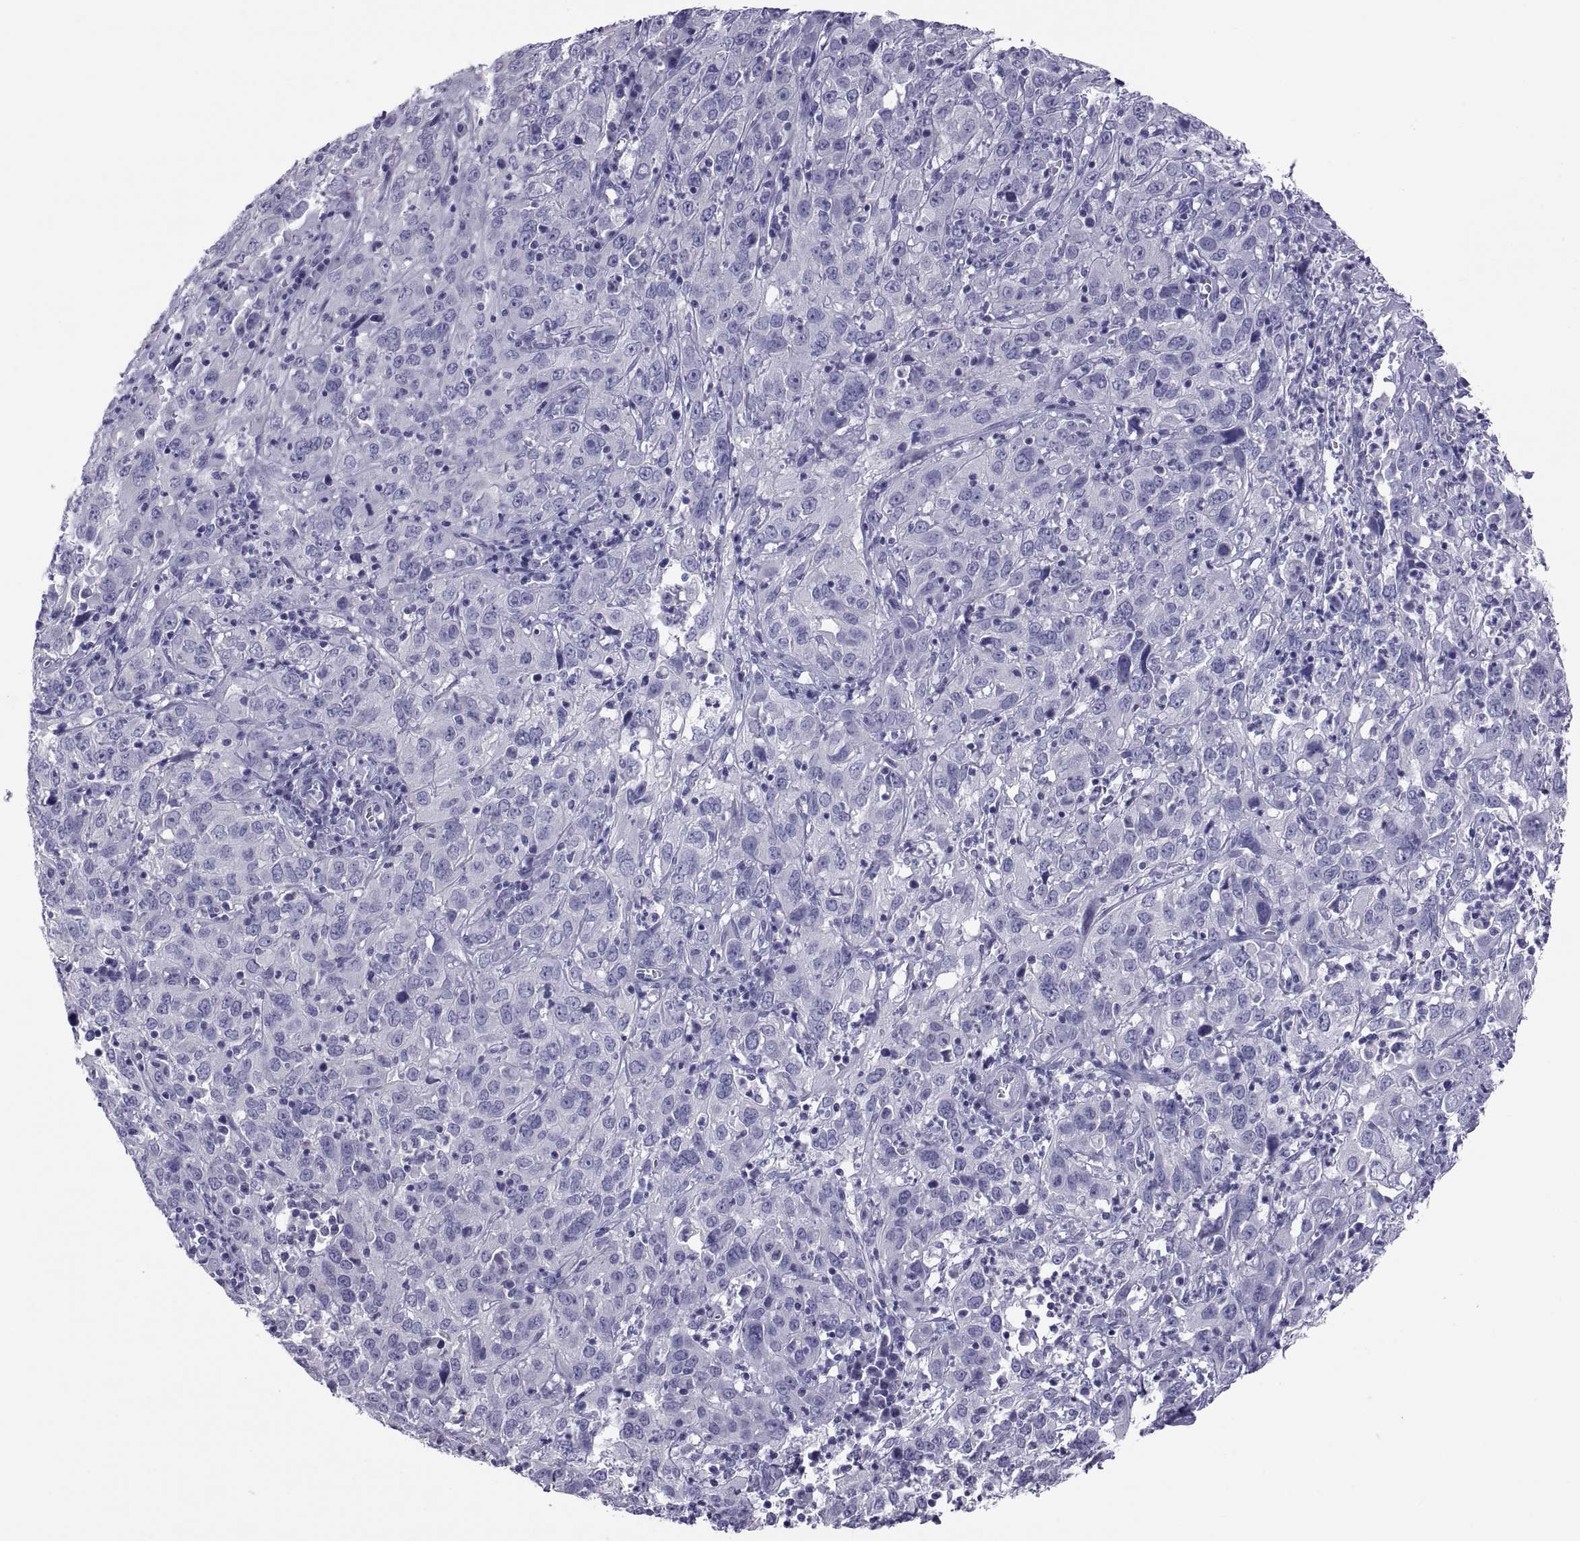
{"staining": {"intensity": "negative", "quantity": "none", "location": "none"}, "tissue": "cervical cancer", "cell_type": "Tumor cells", "image_type": "cancer", "snomed": [{"axis": "morphology", "description": "Squamous cell carcinoma, NOS"}, {"axis": "topography", "description": "Cervix"}], "caption": "The micrograph displays no staining of tumor cells in squamous cell carcinoma (cervical).", "gene": "RNASE12", "patient": {"sex": "female", "age": 32}}